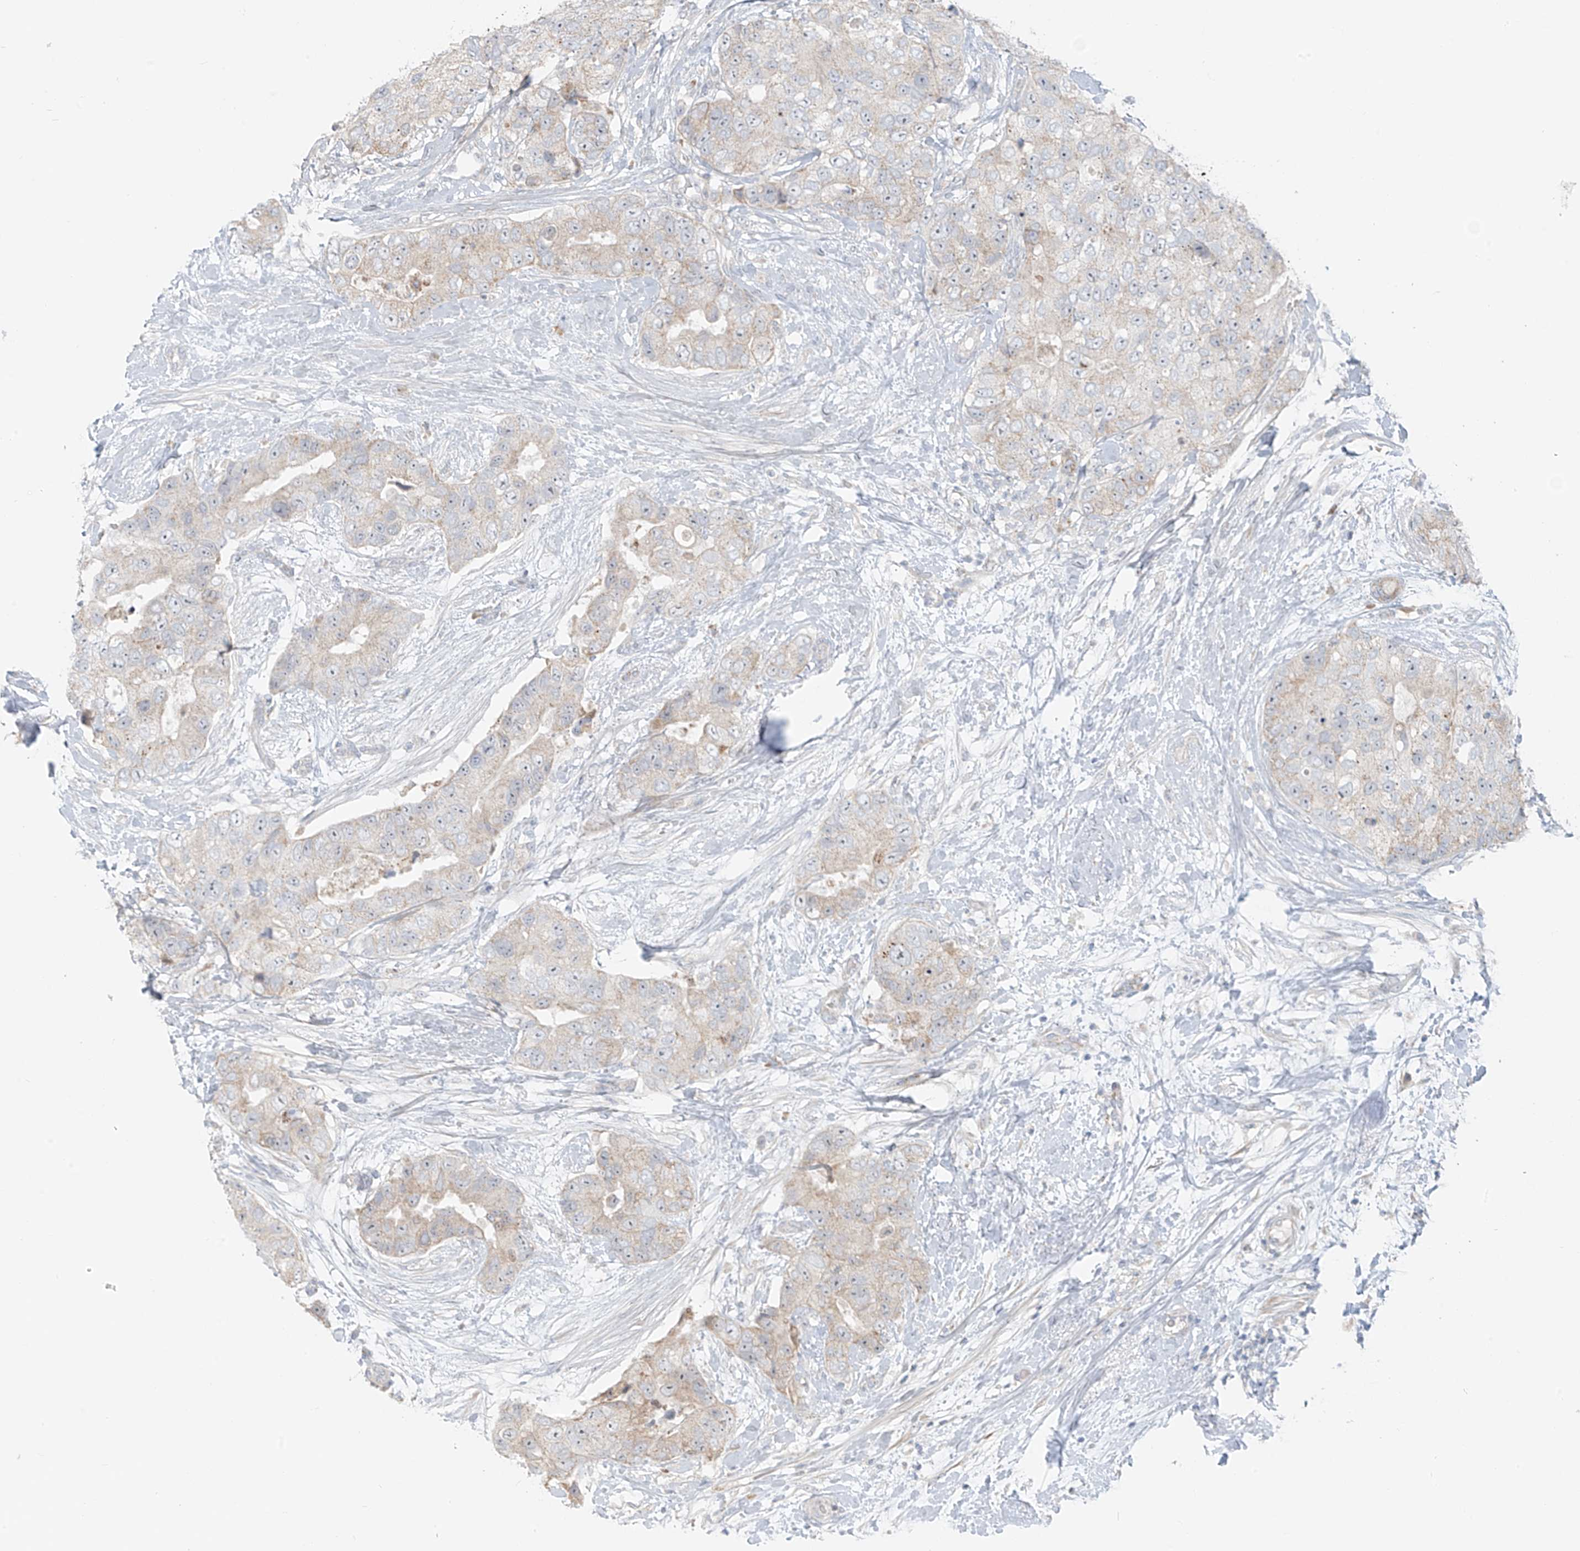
{"staining": {"intensity": "weak", "quantity": "<25%", "location": "cytoplasmic/membranous"}, "tissue": "breast cancer", "cell_type": "Tumor cells", "image_type": "cancer", "snomed": [{"axis": "morphology", "description": "Duct carcinoma"}, {"axis": "topography", "description": "Breast"}], "caption": "Infiltrating ductal carcinoma (breast) was stained to show a protein in brown. There is no significant expression in tumor cells. The staining was performed using DAB (3,3'-diaminobenzidine) to visualize the protein expression in brown, while the nuclei were stained in blue with hematoxylin (Magnification: 20x).", "gene": "UST", "patient": {"sex": "female", "age": 62}}